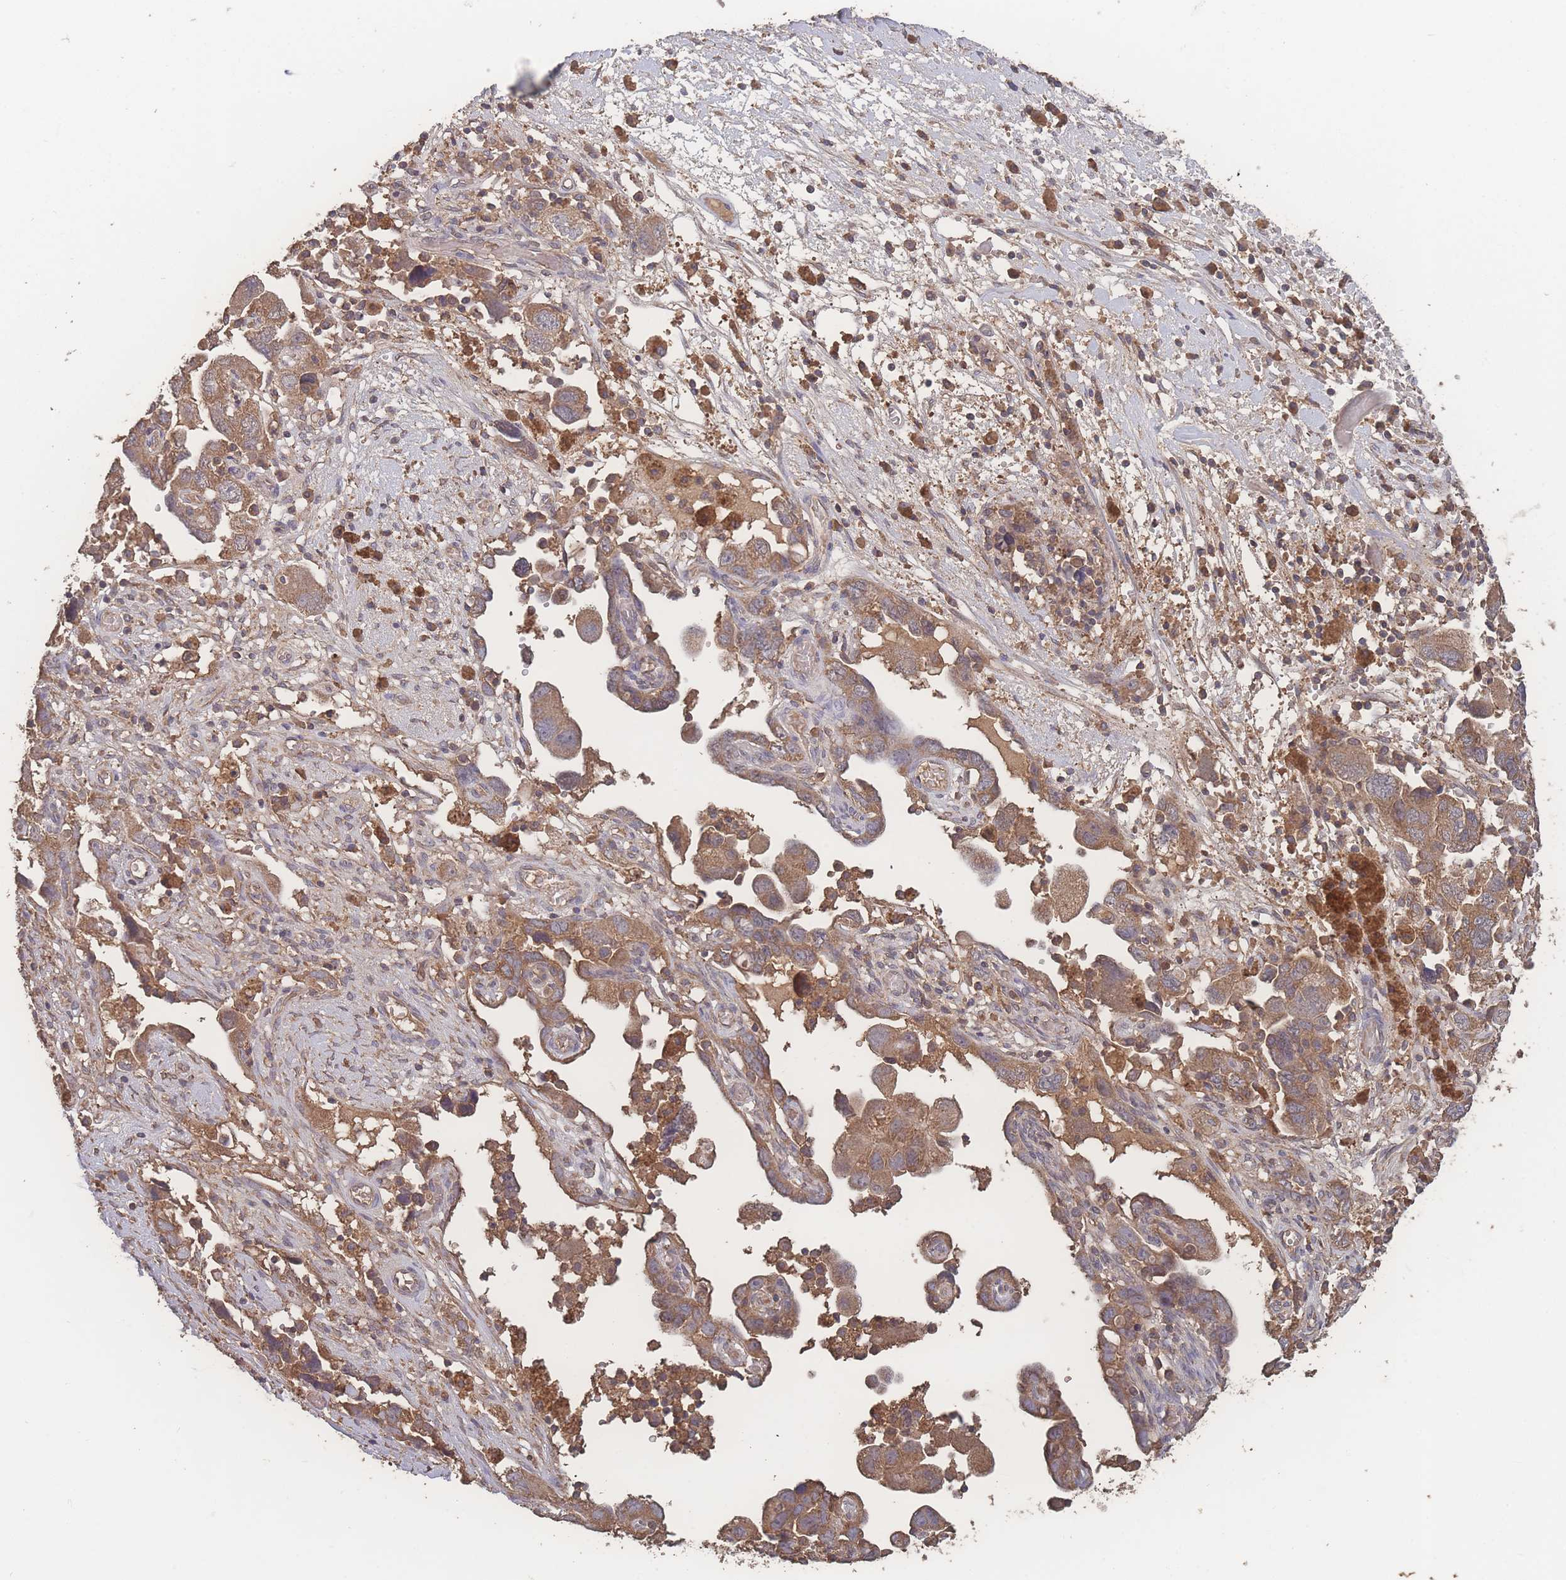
{"staining": {"intensity": "moderate", "quantity": ">75%", "location": "cytoplasmic/membranous"}, "tissue": "ovarian cancer", "cell_type": "Tumor cells", "image_type": "cancer", "snomed": [{"axis": "morphology", "description": "Carcinoma, NOS"}, {"axis": "morphology", "description": "Cystadenocarcinoma, serous, NOS"}, {"axis": "topography", "description": "Ovary"}], "caption": "Immunohistochemical staining of human ovarian cancer shows medium levels of moderate cytoplasmic/membranous protein positivity in about >75% of tumor cells.", "gene": "ATXN10", "patient": {"sex": "female", "age": 69}}